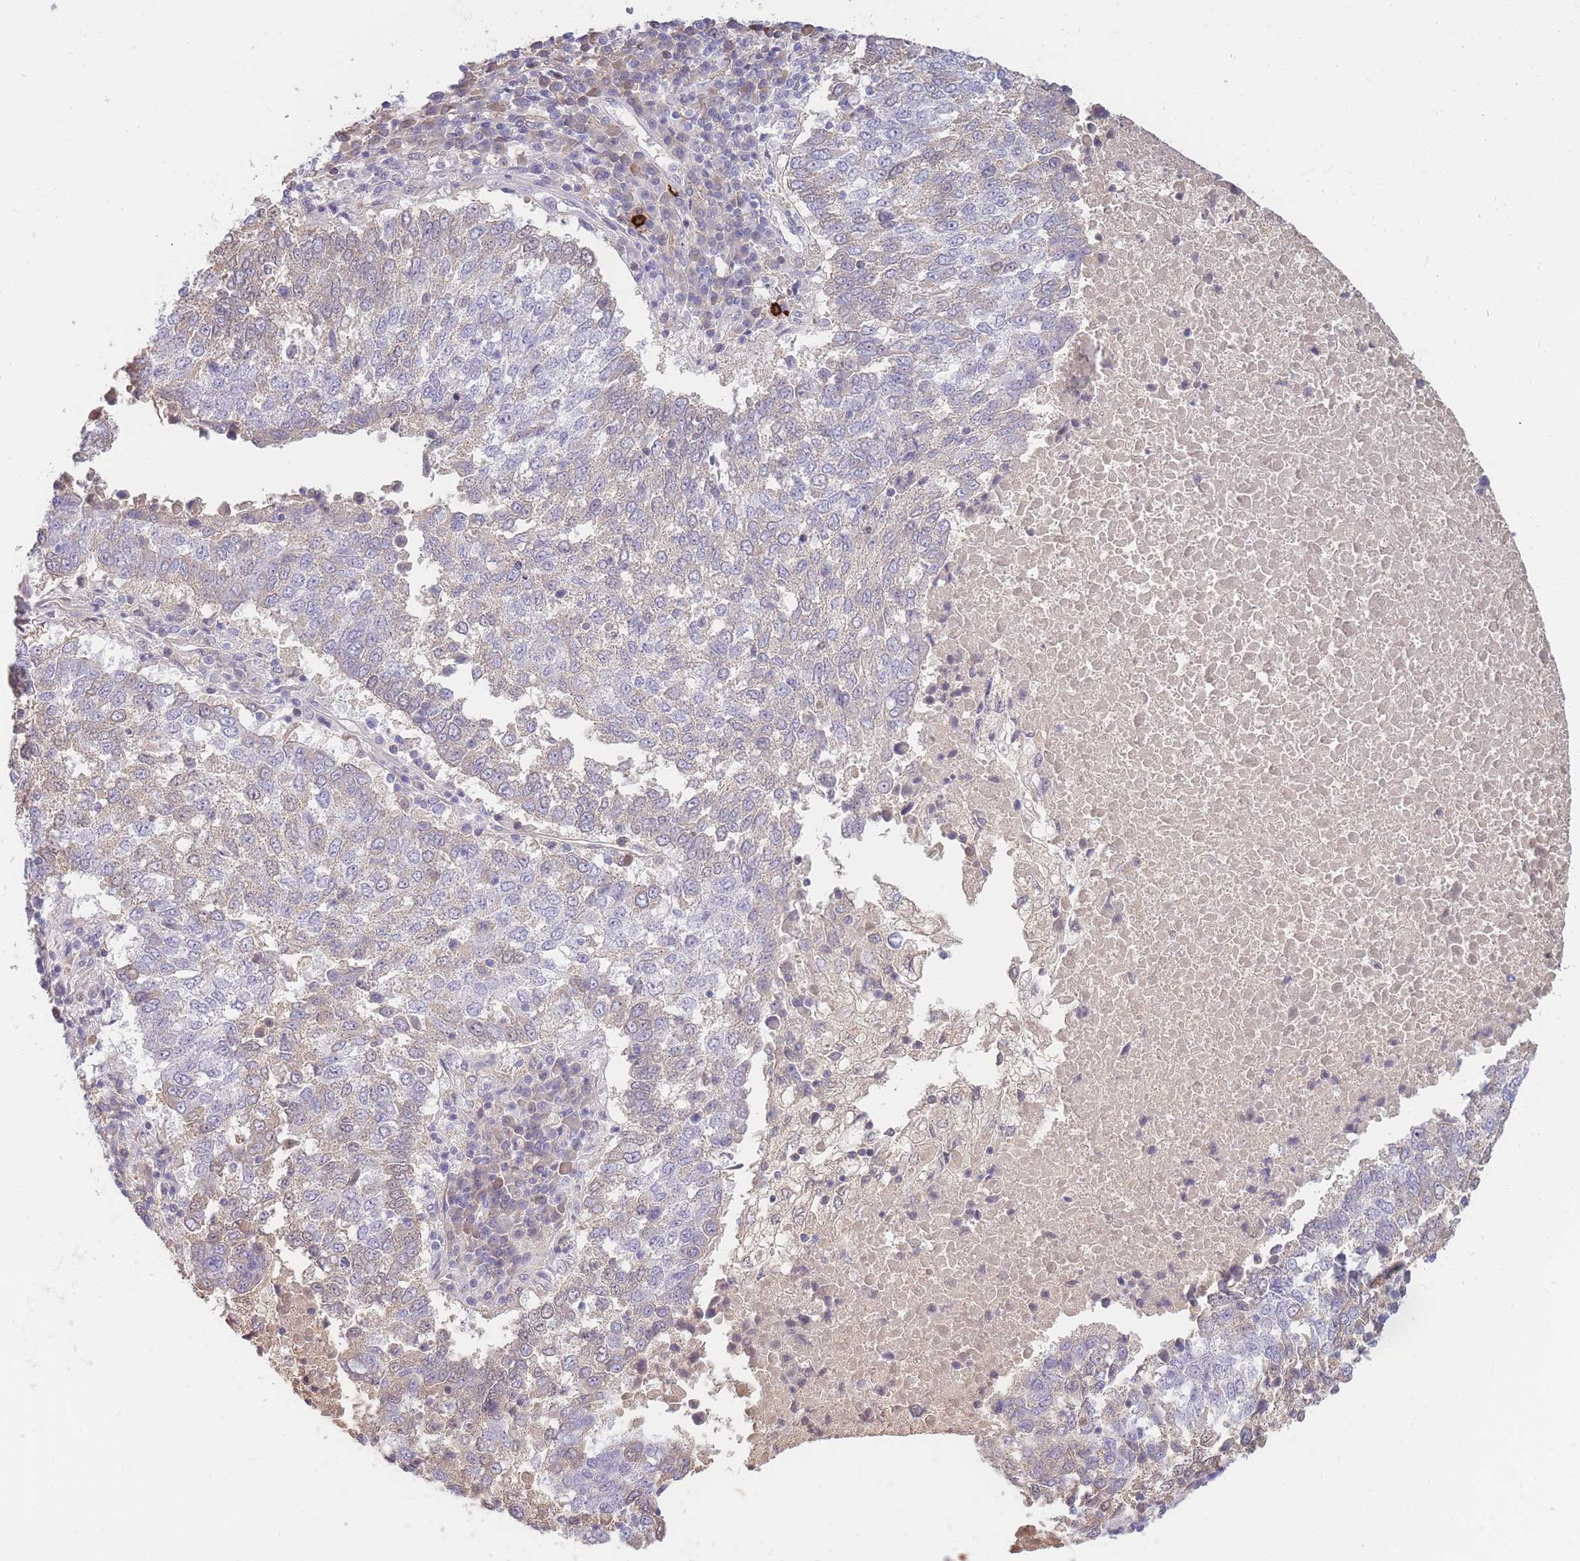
{"staining": {"intensity": "weak", "quantity": "25%-75%", "location": "cytoplasmic/membranous"}, "tissue": "lung cancer", "cell_type": "Tumor cells", "image_type": "cancer", "snomed": [{"axis": "morphology", "description": "Squamous cell carcinoma, NOS"}, {"axis": "topography", "description": "Lung"}], "caption": "Lung squamous cell carcinoma tissue exhibits weak cytoplasmic/membranous staining in about 25%-75% of tumor cells, visualized by immunohistochemistry.", "gene": "TPSD1", "patient": {"sex": "male", "age": 73}}